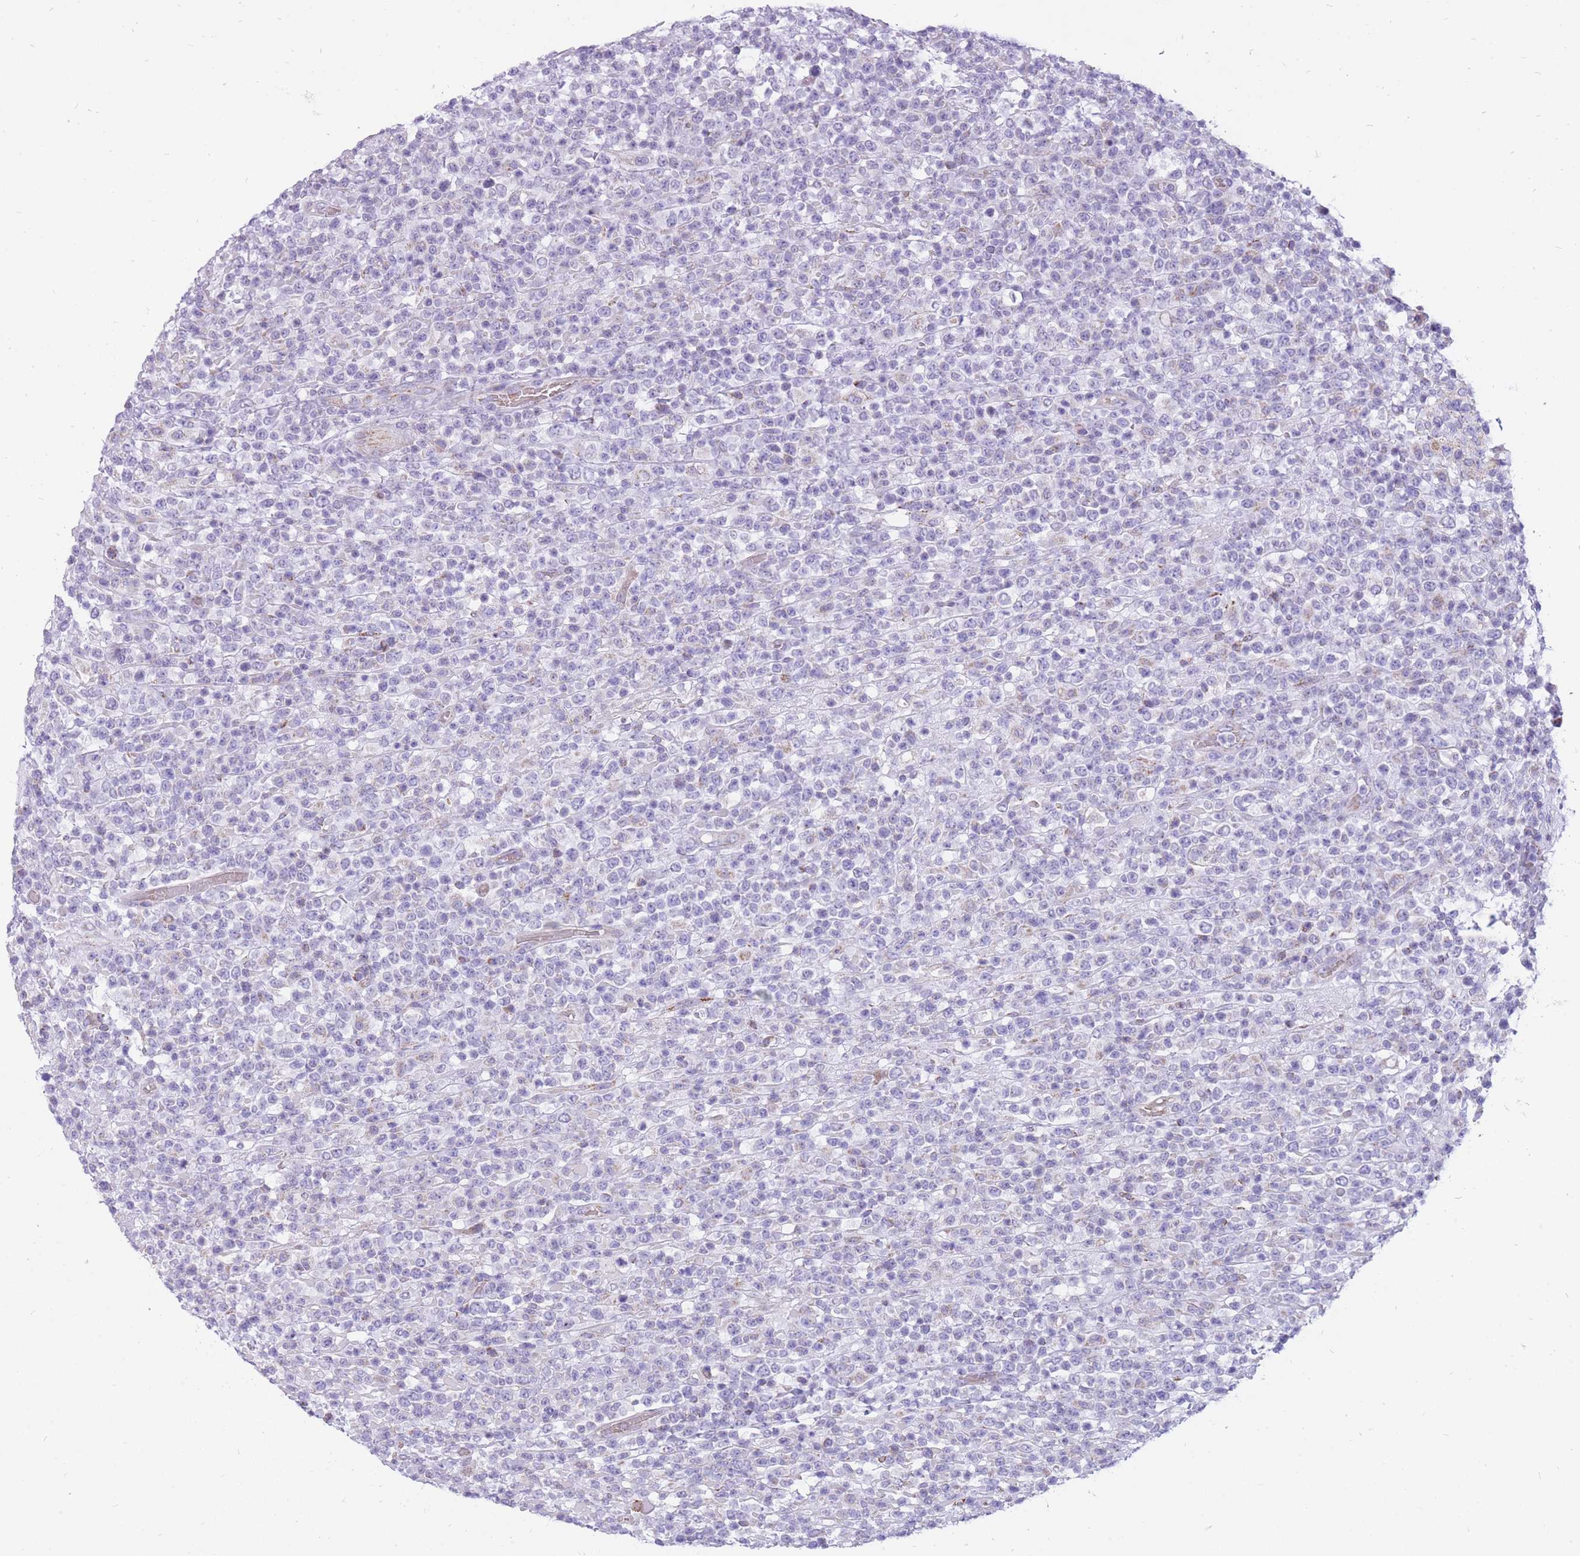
{"staining": {"intensity": "negative", "quantity": "none", "location": "none"}, "tissue": "lymphoma", "cell_type": "Tumor cells", "image_type": "cancer", "snomed": [{"axis": "morphology", "description": "Malignant lymphoma, non-Hodgkin's type, High grade"}, {"axis": "topography", "description": "Colon"}], "caption": "Tumor cells show no significant expression in lymphoma. (IHC, brightfield microscopy, high magnification).", "gene": "PCSK1", "patient": {"sex": "female", "age": 53}}